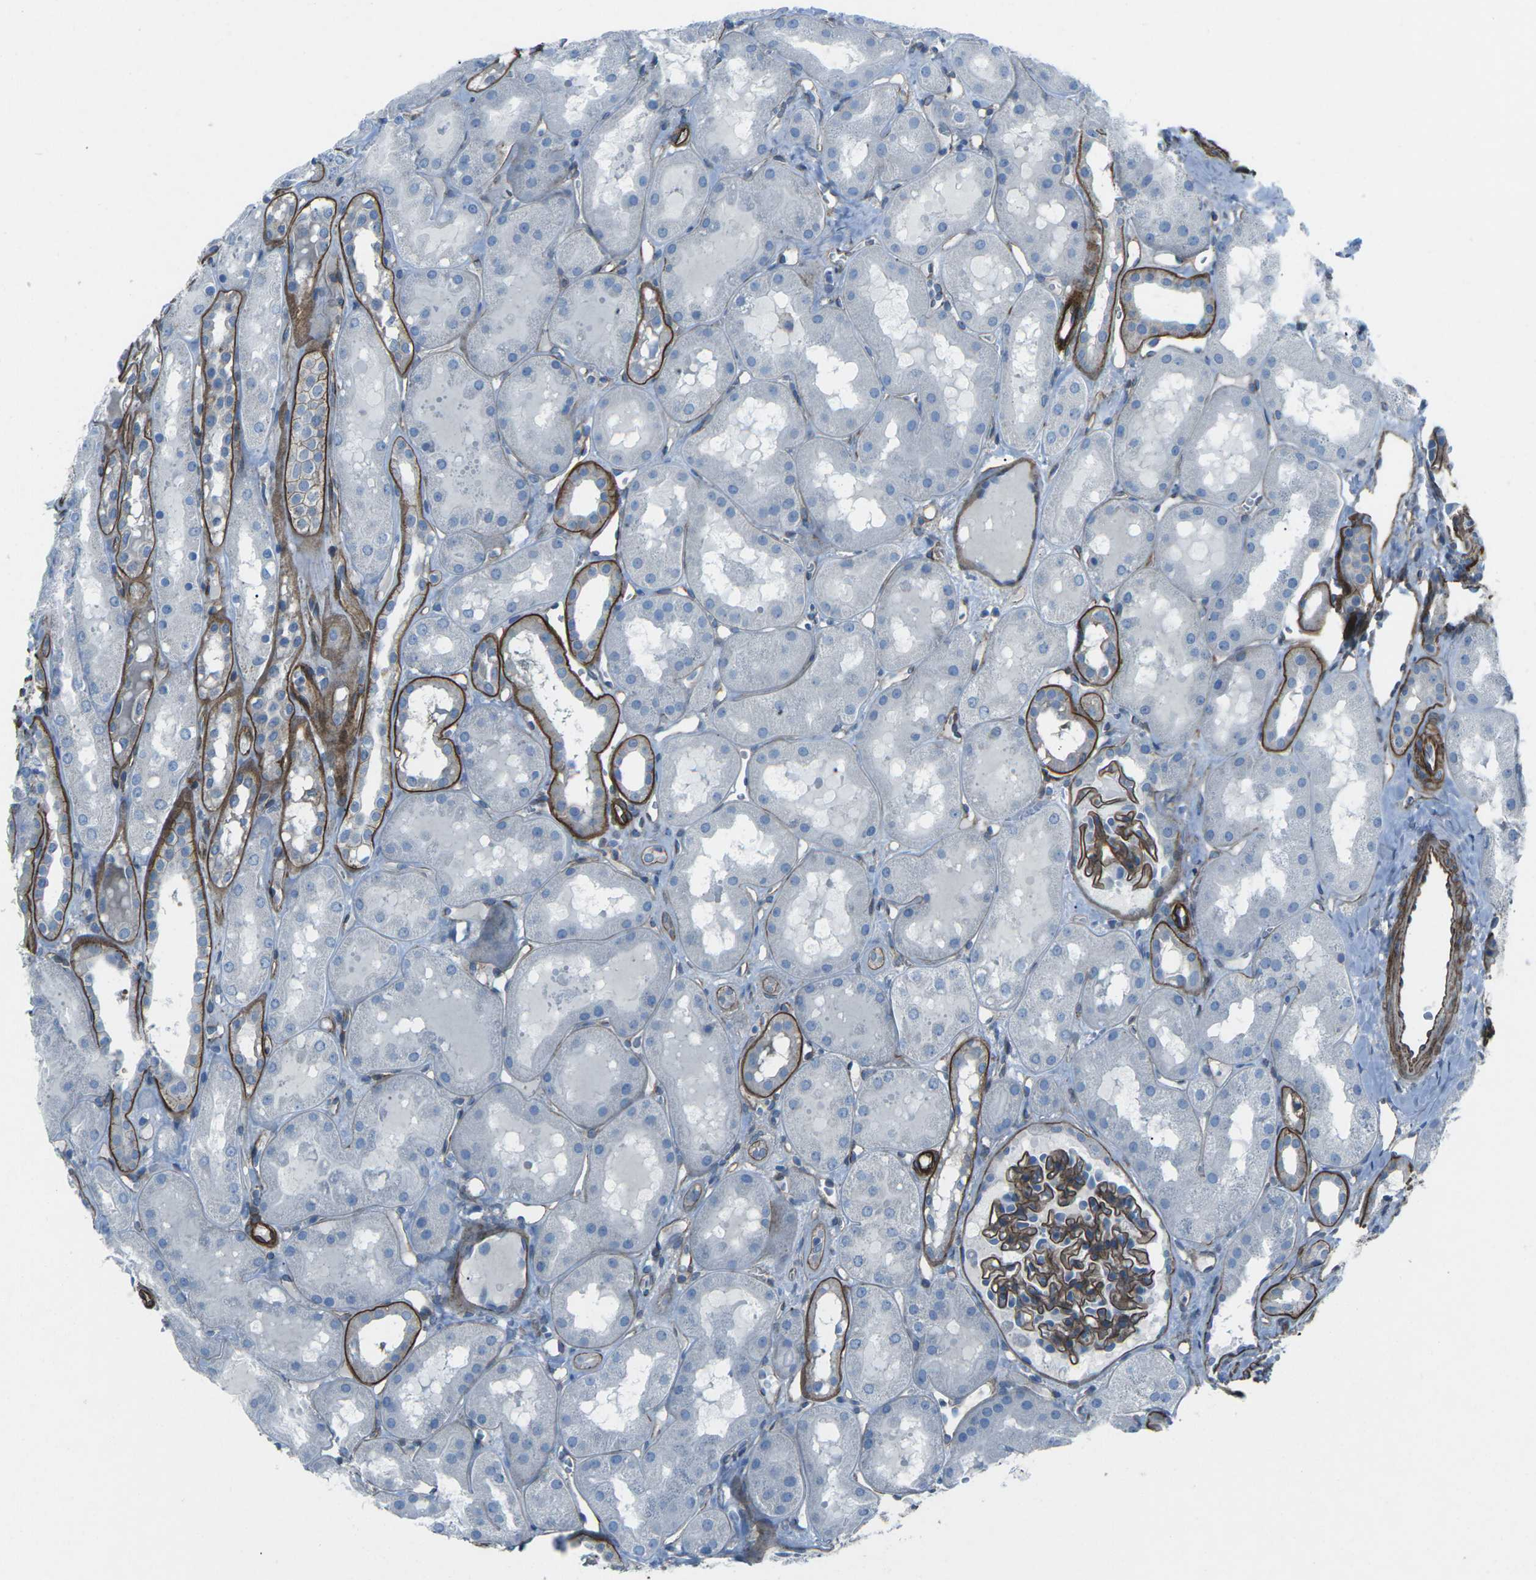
{"staining": {"intensity": "strong", "quantity": "25%-75%", "location": "cytoplasmic/membranous"}, "tissue": "kidney", "cell_type": "Cells in glomeruli", "image_type": "normal", "snomed": [{"axis": "morphology", "description": "Normal tissue, NOS"}, {"axis": "topography", "description": "Kidney"}, {"axis": "topography", "description": "Urinary bladder"}], "caption": "Immunohistochemical staining of unremarkable kidney displays 25%-75% levels of strong cytoplasmic/membranous protein positivity in approximately 25%-75% of cells in glomeruli. Nuclei are stained in blue.", "gene": "UTRN", "patient": {"sex": "male", "age": 16}}